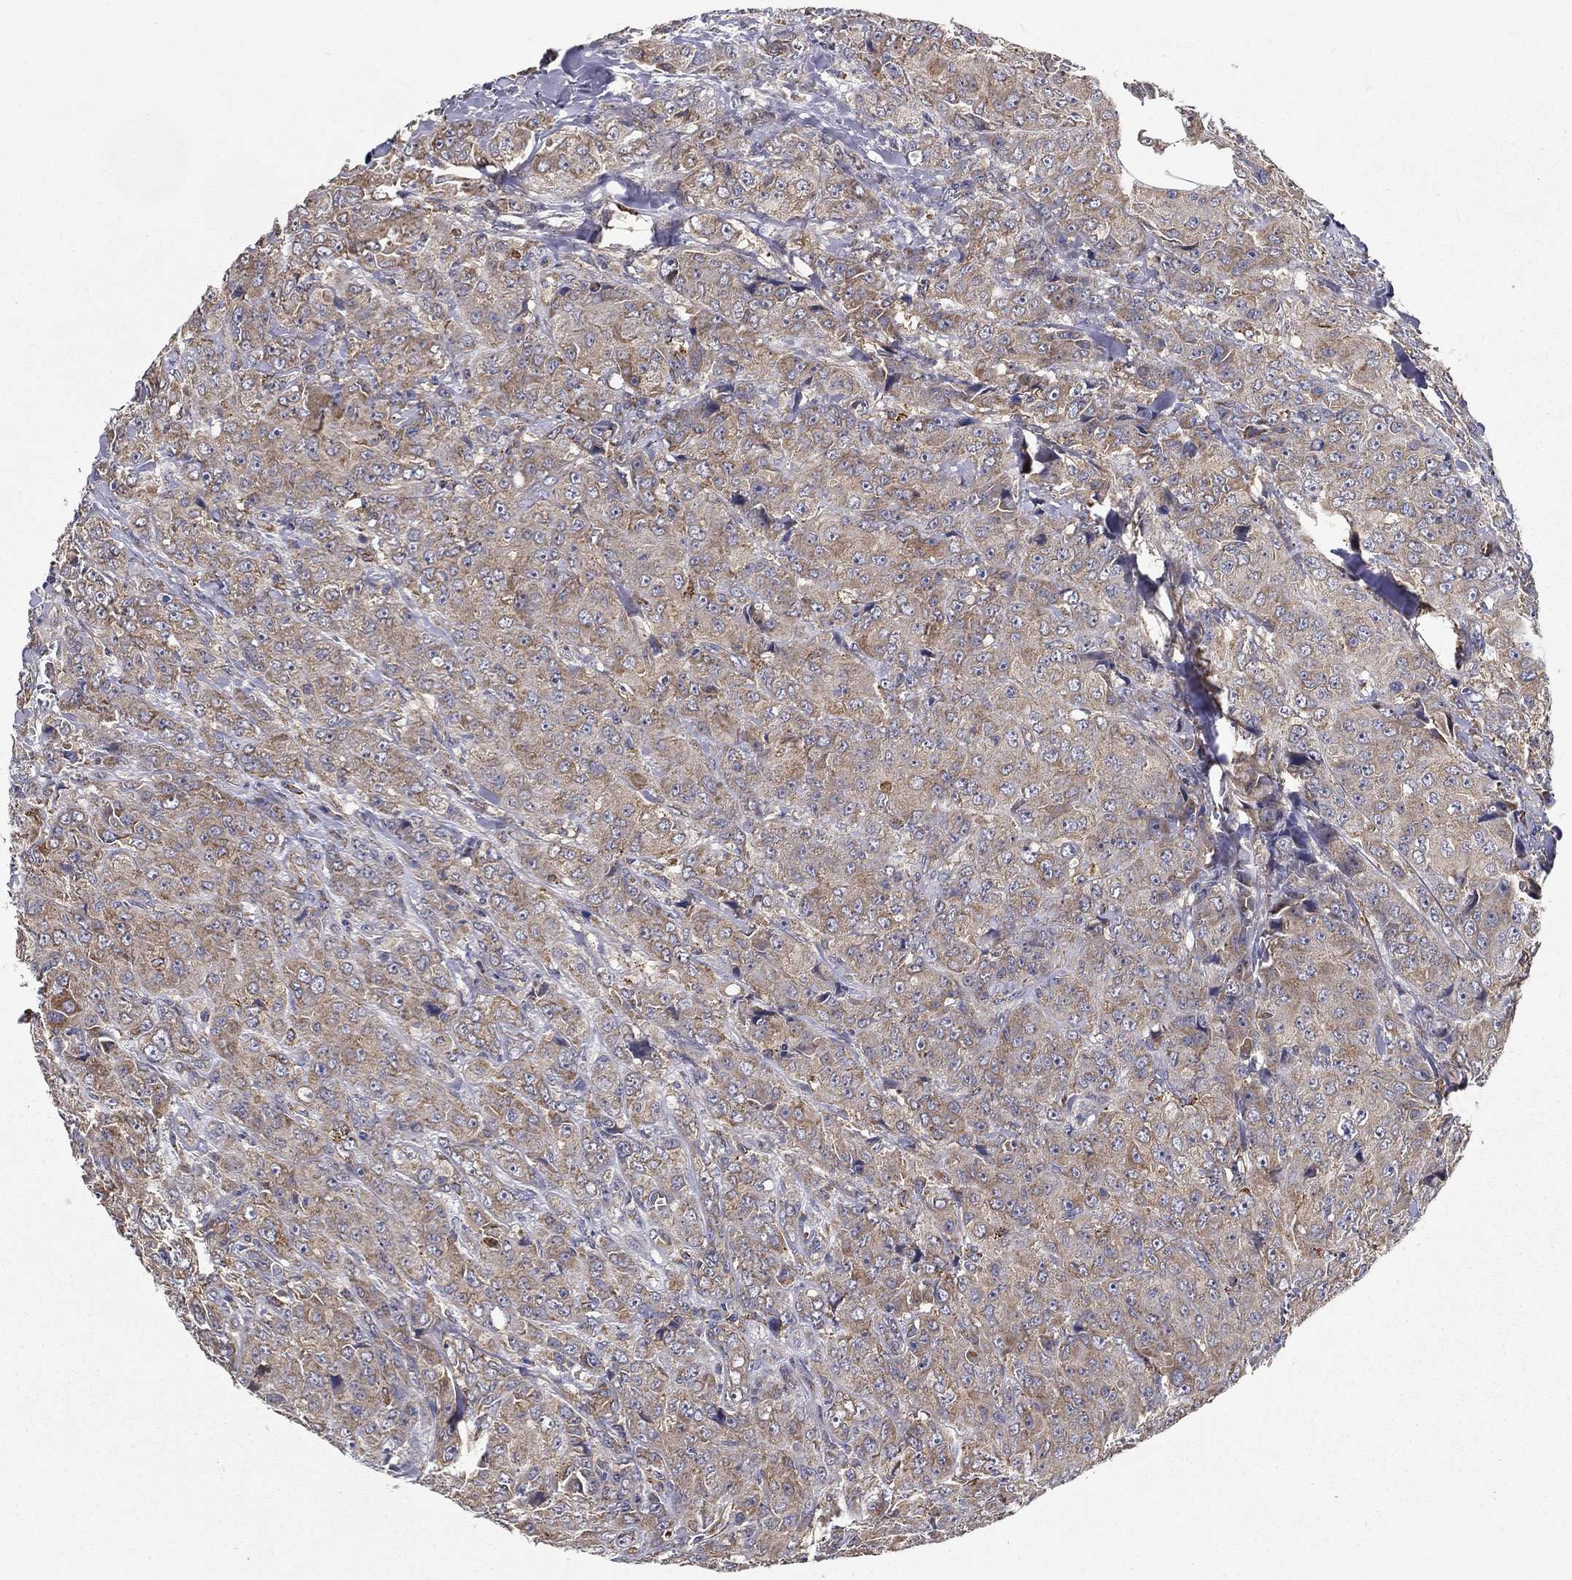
{"staining": {"intensity": "weak", "quantity": ">75%", "location": "cytoplasmic/membranous"}, "tissue": "breast cancer", "cell_type": "Tumor cells", "image_type": "cancer", "snomed": [{"axis": "morphology", "description": "Duct carcinoma"}, {"axis": "topography", "description": "Breast"}], "caption": "Tumor cells display low levels of weak cytoplasmic/membranous expression in approximately >75% of cells in breast cancer.", "gene": "ALDH4A1", "patient": {"sex": "female", "age": 43}}